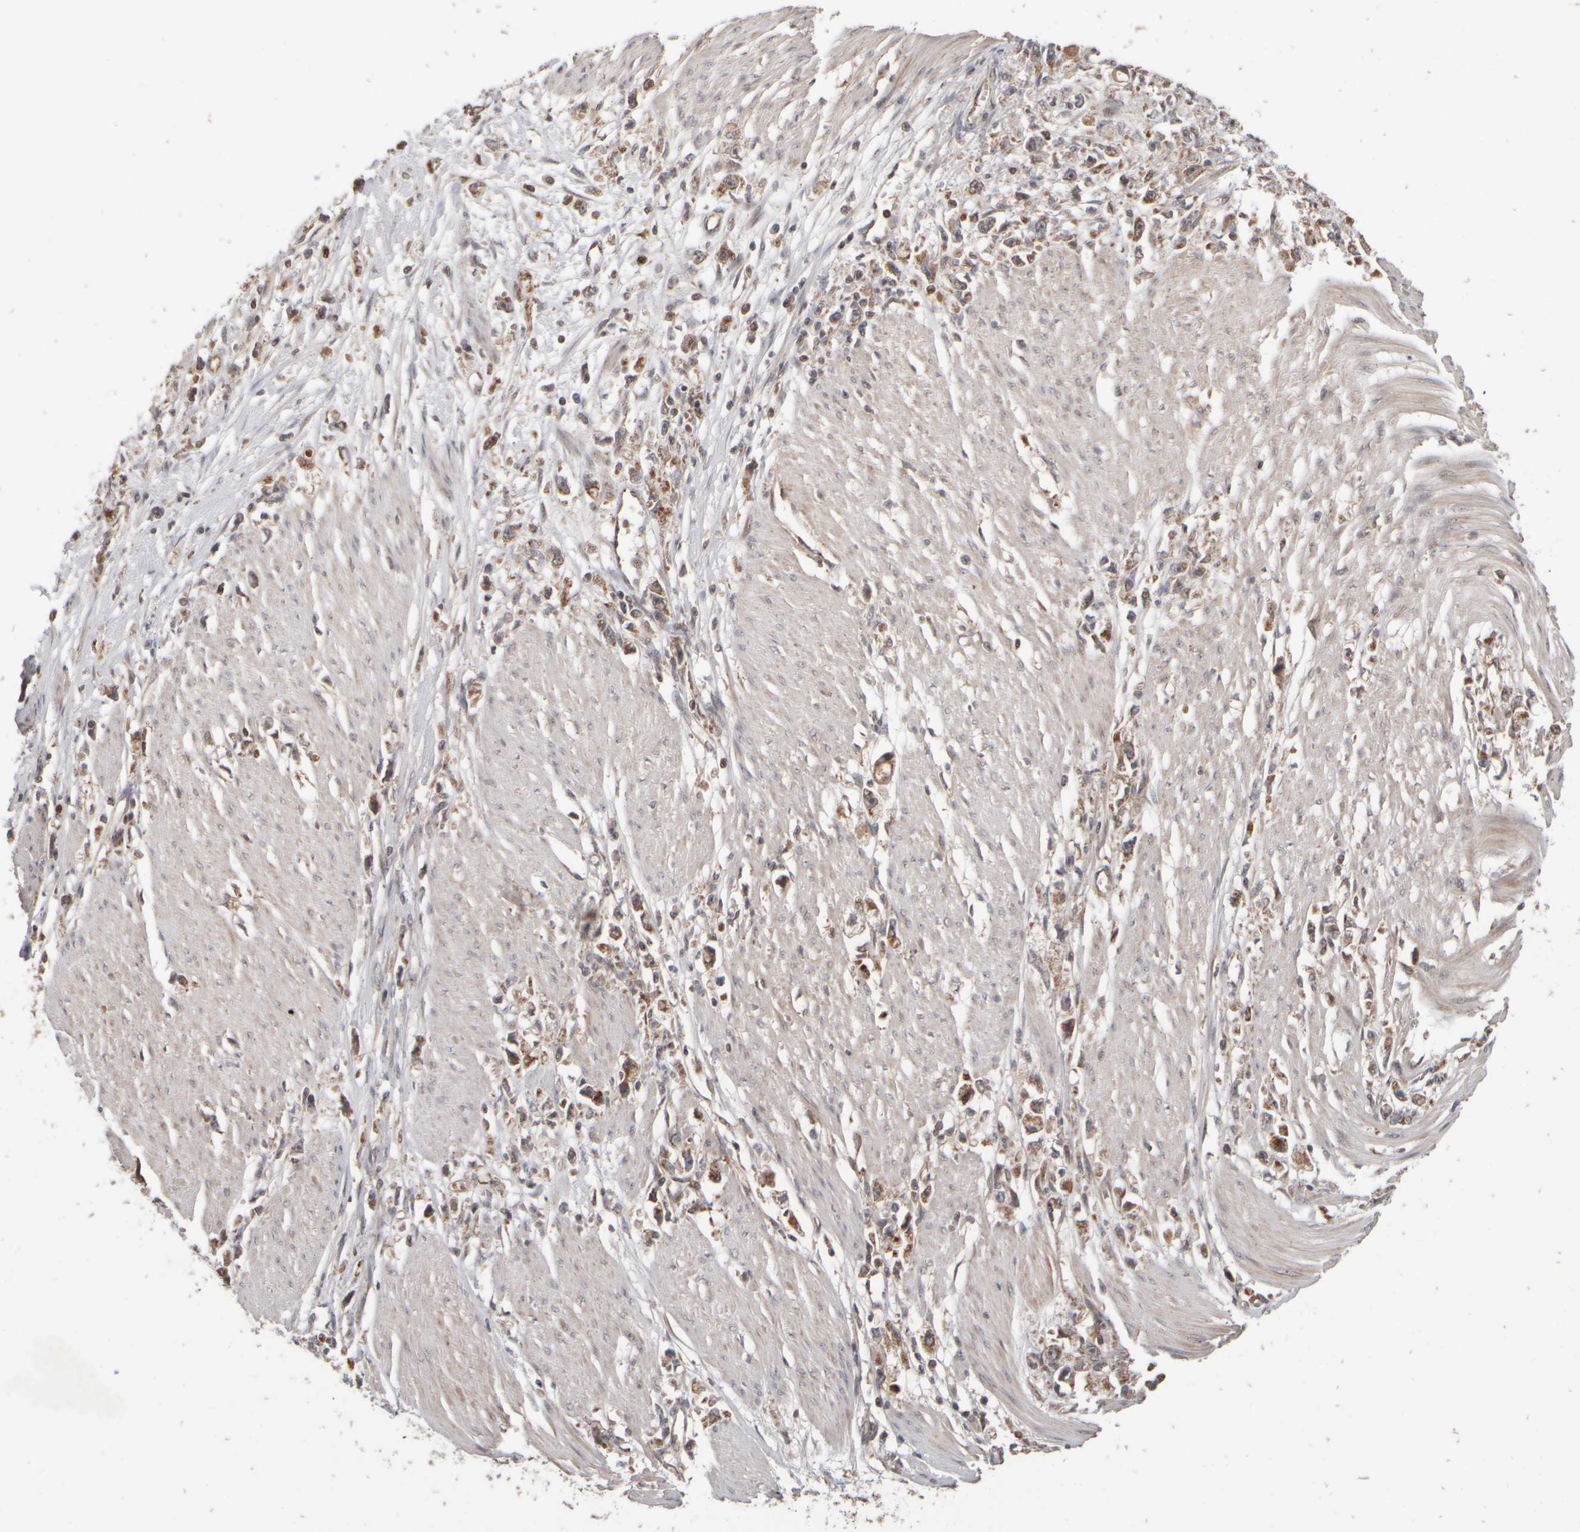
{"staining": {"intensity": "moderate", "quantity": ">75%", "location": "cytoplasmic/membranous"}, "tissue": "stomach cancer", "cell_type": "Tumor cells", "image_type": "cancer", "snomed": [{"axis": "morphology", "description": "Adenocarcinoma, NOS"}, {"axis": "topography", "description": "Stomach"}], "caption": "Protein expression analysis of human stomach adenocarcinoma reveals moderate cytoplasmic/membranous staining in about >75% of tumor cells. (DAB = brown stain, brightfield microscopy at high magnification).", "gene": "ABHD11", "patient": {"sex": "female", "age": 59}}